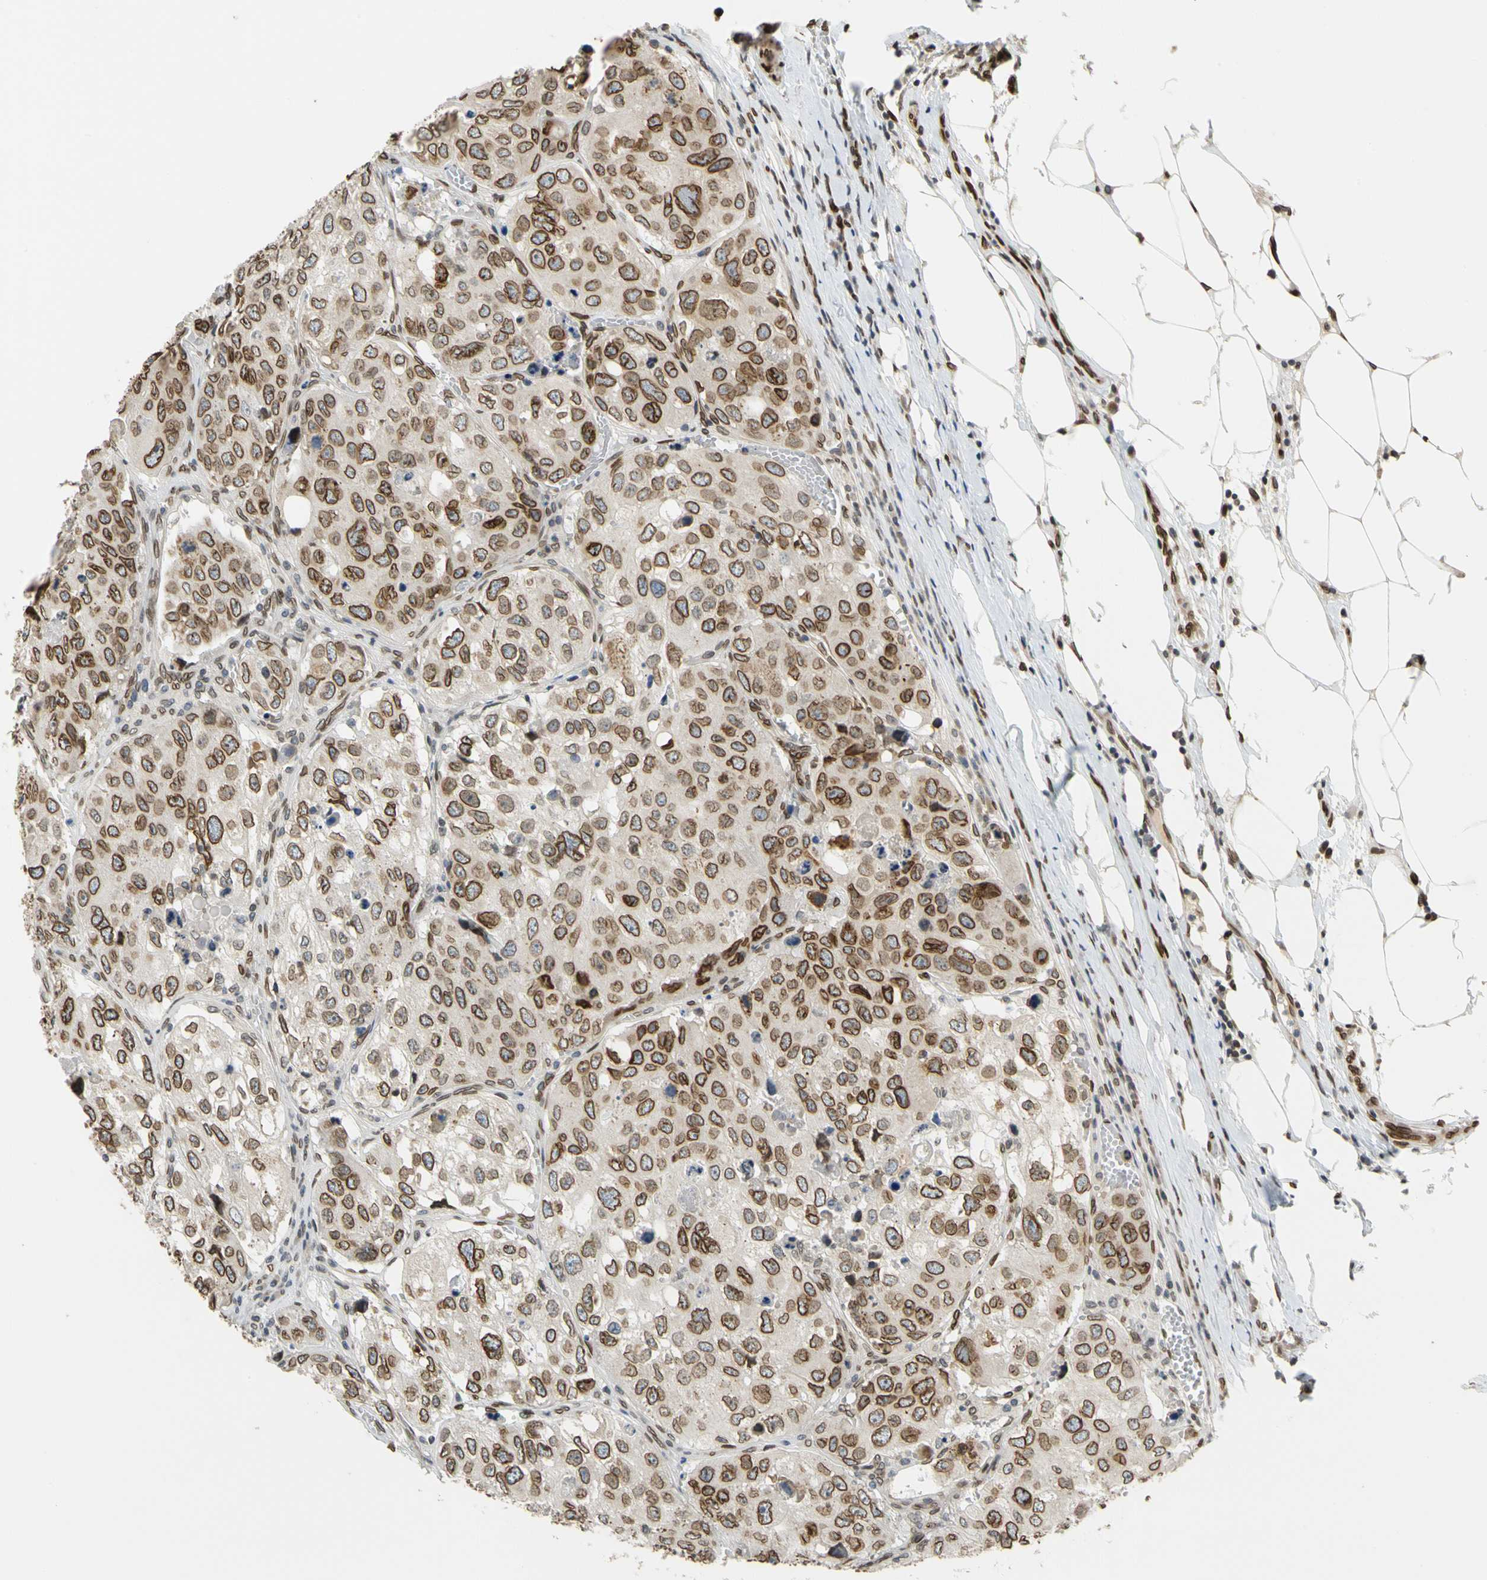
{"staining": {"intensity": "strong", "quantity": ">75%", "location": "cytoplasmic/membranous,nuclear"}, "tissue": "urothelial cancer", "cell_type": "Tumor cells", "image_type": "cancer", "snomed": [{"axis": "morphology", "description": "Urothelial carcinoma, High grade"}, {"axis": "topography", "description": "Lymph node"}, {"axis": "topography", "description": "Urinary bladder"}], "caption": "Immunohistochemistry staining of urothelial cancer, which exhibits high levels of strong cytoplasmic/membranous and nuclear expression in approximately >75% of tumor cells indicating strong cytoplasmic/membranous and nuclear protein expression. The staining was performed using DAB (3,3'-diaminobenzidine) (brown) for protein detection and nuclei were counterstained in hematoxylin (blue).", "gene": "SUN1", "patient": {"sex": "male", "age": 51}}